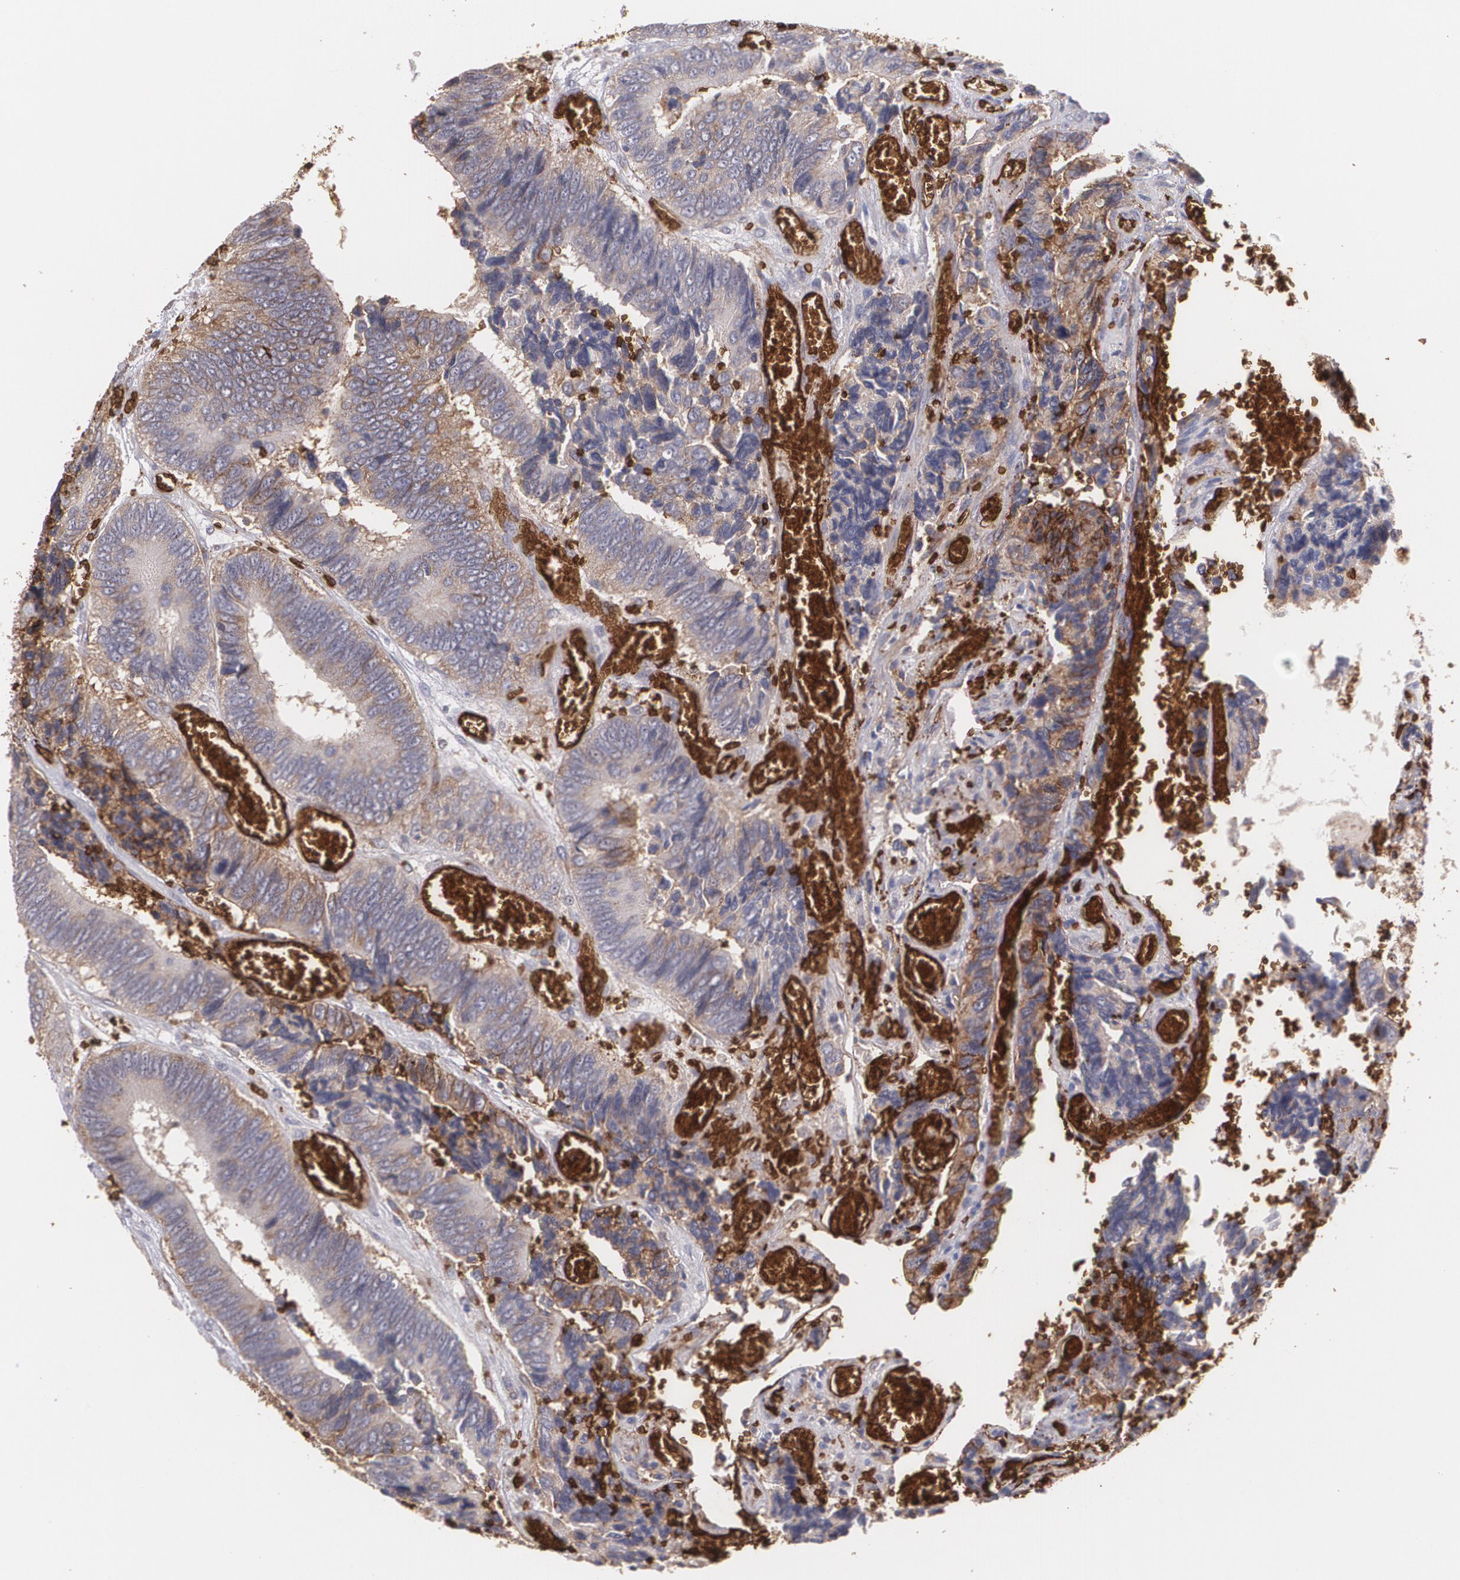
{"staining": {"intensity": "moderate", "quantity": ">75%", "location": "cytoplasmic/membranous"}, "tissue": "colorectal cancer", "cell_type": "Tumor cells", "image_type": "cancer", "snomed": [{"axis": "morphology", "description": "Adenocarcinoma, NOS"}, {"axis": "topography", "description": "Colon"}], "caption": "Human colorectal cancer (adenocarcinoma) stained with a protein marker displays moderate staining in tumor cells.", "gene": "SLC2A1", "patient": {"sex": "male", "age": 72}}